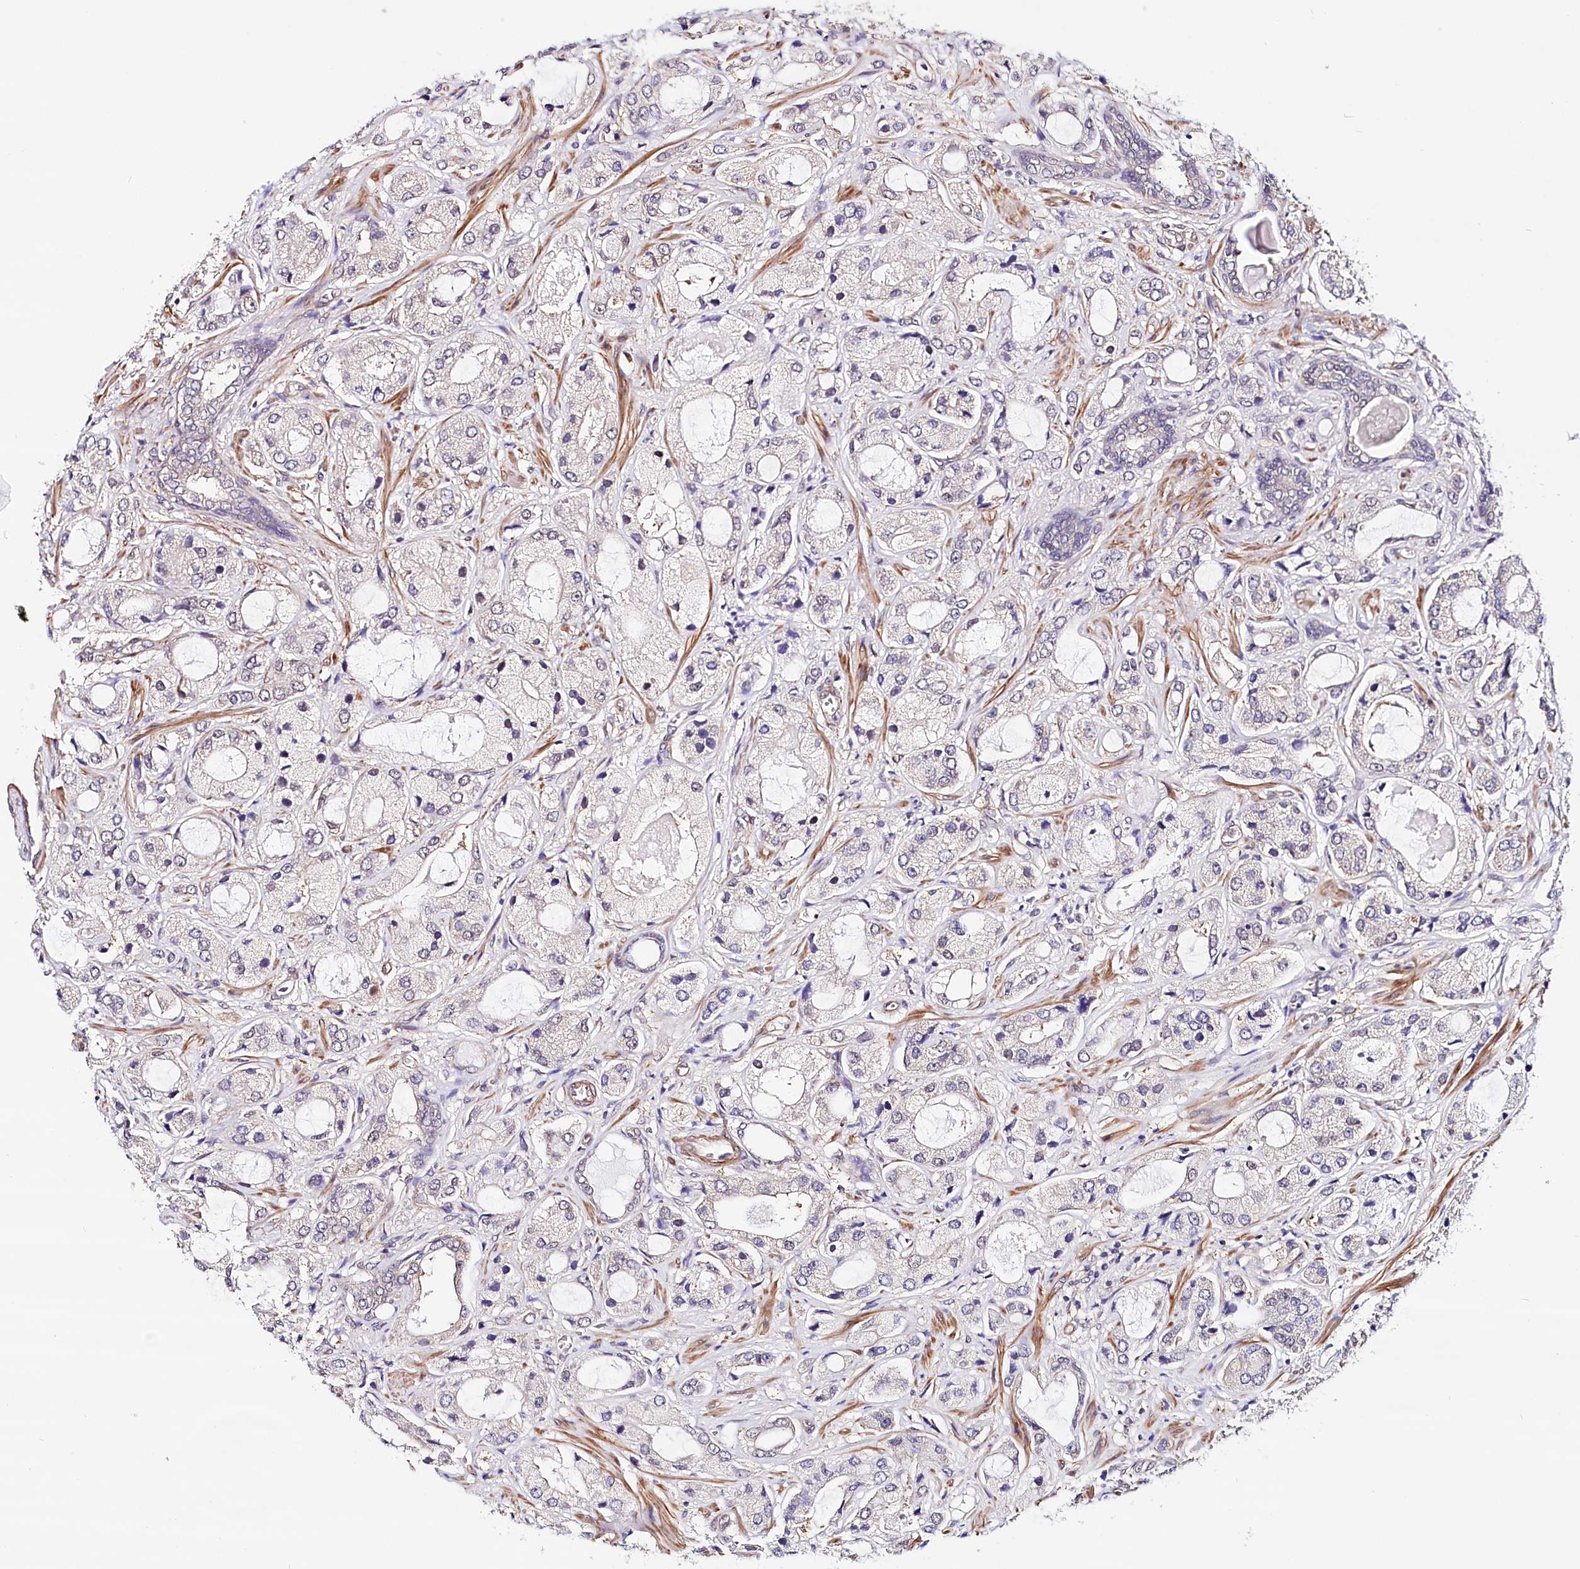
{"staining": {"intensity": "negative", "quantity": "none", "location": "none"}, "tissue": "prostate cancer", "cell_type": "Tumor cells", "image_type": "cancer", "snomed": [{"axis": "morphology", "description": "Normal tissue, NOS"}, {"axis": "morphology", "description": "Adenocarcinoma, High grade"}, {"axis": "topography", "description": "Prostate"}, {"axis": "topography", "description": "Peripheral nerve tissue"}], "caption": "Prostate cancer was stained to show a protein in brown. There is no significant staining in tumor cells.", "gene": "PPP2R5B", "patient": {"sex": "male", "age": 59}}